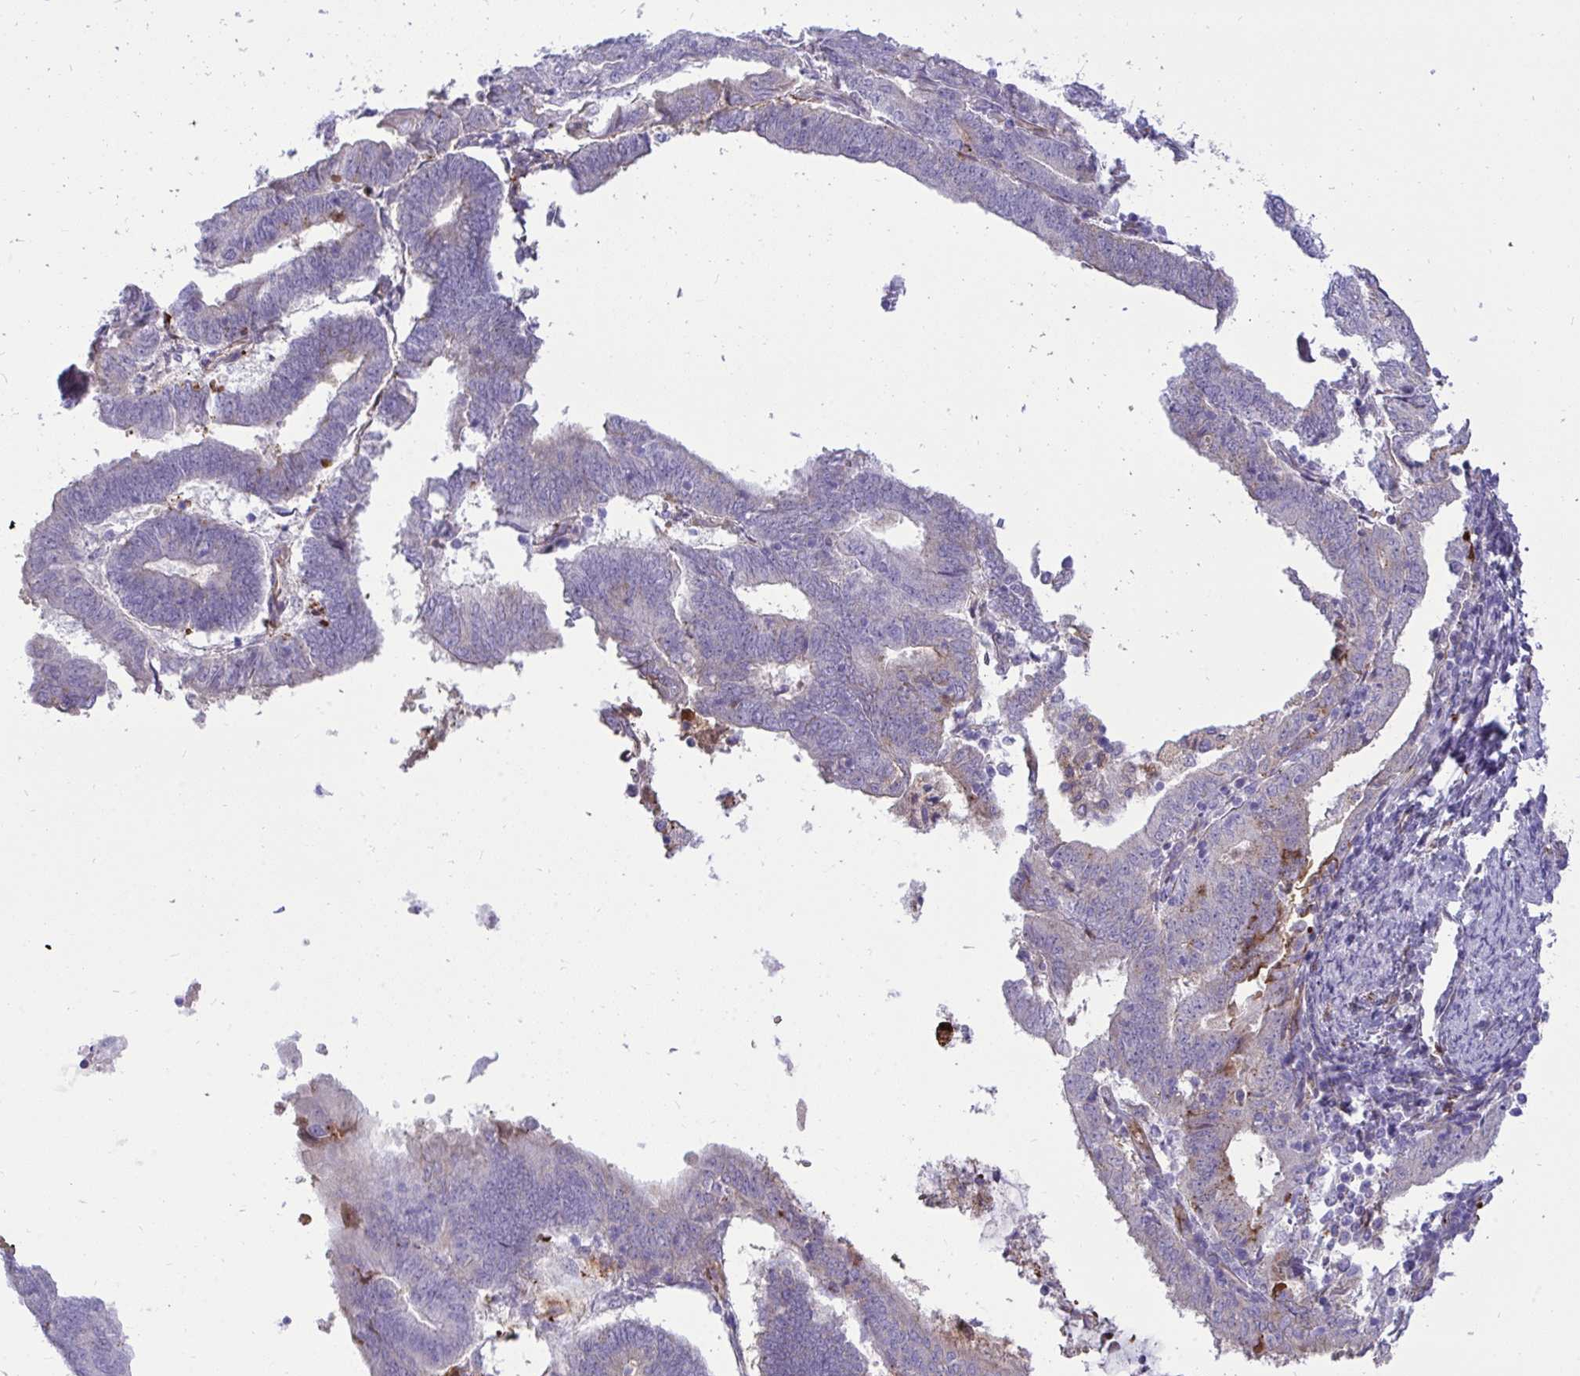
{"staining": {"intensity": "negative", "quantity": "none", "location": "none"}, "tissue": "endometrial cancer", "cell_type": "Tumor cells", "image_type": "cancer", "snomed": [{"axis": "morphology", "description": "Adenocarcinoma, NOS"}, {"axis": "topography", "description": "Endometrium"}], "caption": "High power microscopy image of an immunohistochemistry (IHC) photomicrograph of adenocarcinoma (endometrial), revealing no significant positivity in tumor cells.", "gene": "F2", "patient": {"sex": "female", "age": 70}}